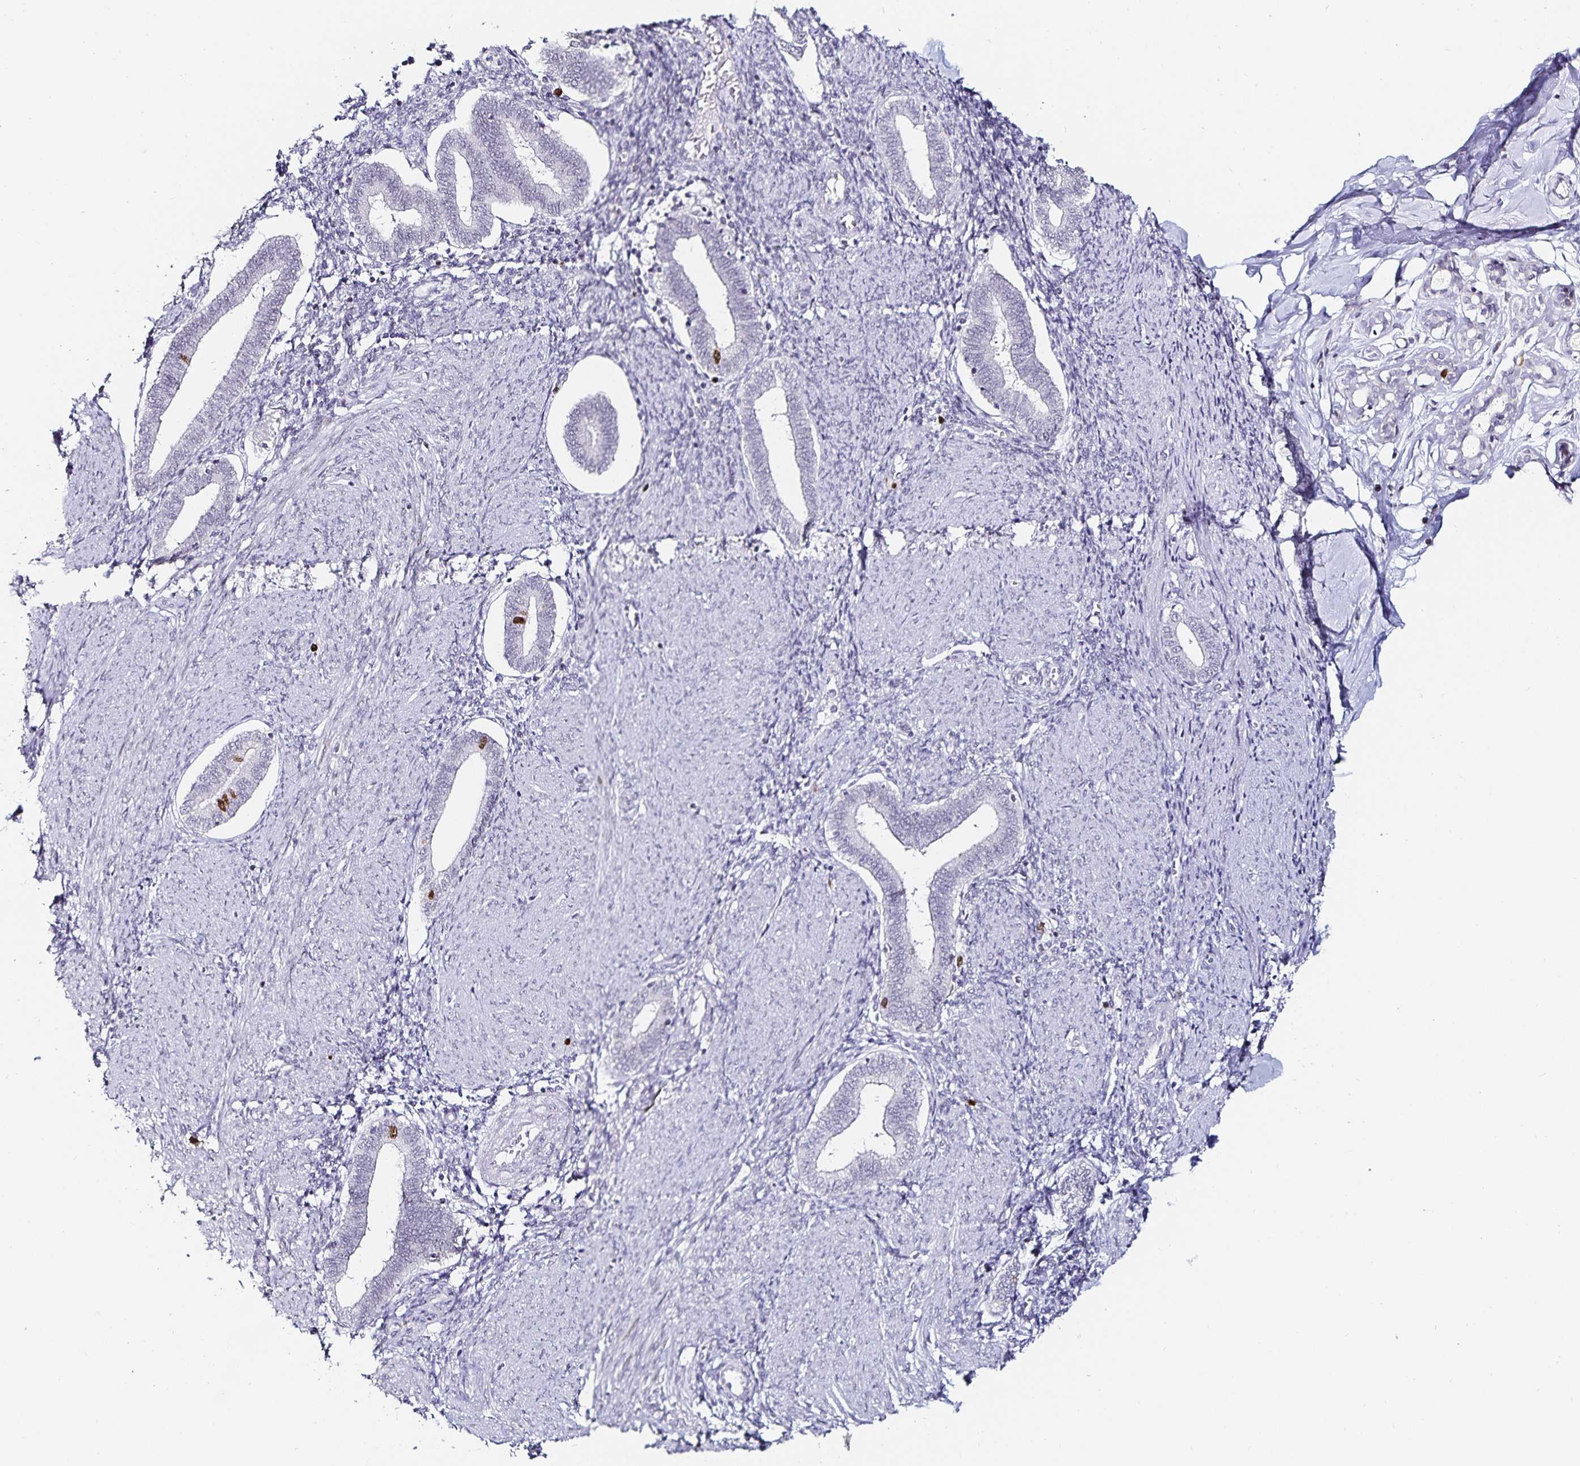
{"staining": {"intensity": "negative", "quantity": "none", "location": "none"}, "tissue": "endometrium", "cell_type": "Cells in endometrial stroma", "image_type": "normal", "snomed": [{"axis": "morphology", "description": "Normal tissue, NOS"}, {"axis": "topography", "description": "Endometrium"}], "caption": "This is a histopathology image of immunohistochemistry (IHC) staining of normal endometrium, which shows no positivity in cells in endometrial stroma. (Stains: DAB immunohistochemistry with hematoxylin counter stain, Microscopy: brightfield microscopy at high magnification).", "gene": "ANLN", "patient": {"sex": "female", "age": 42}}